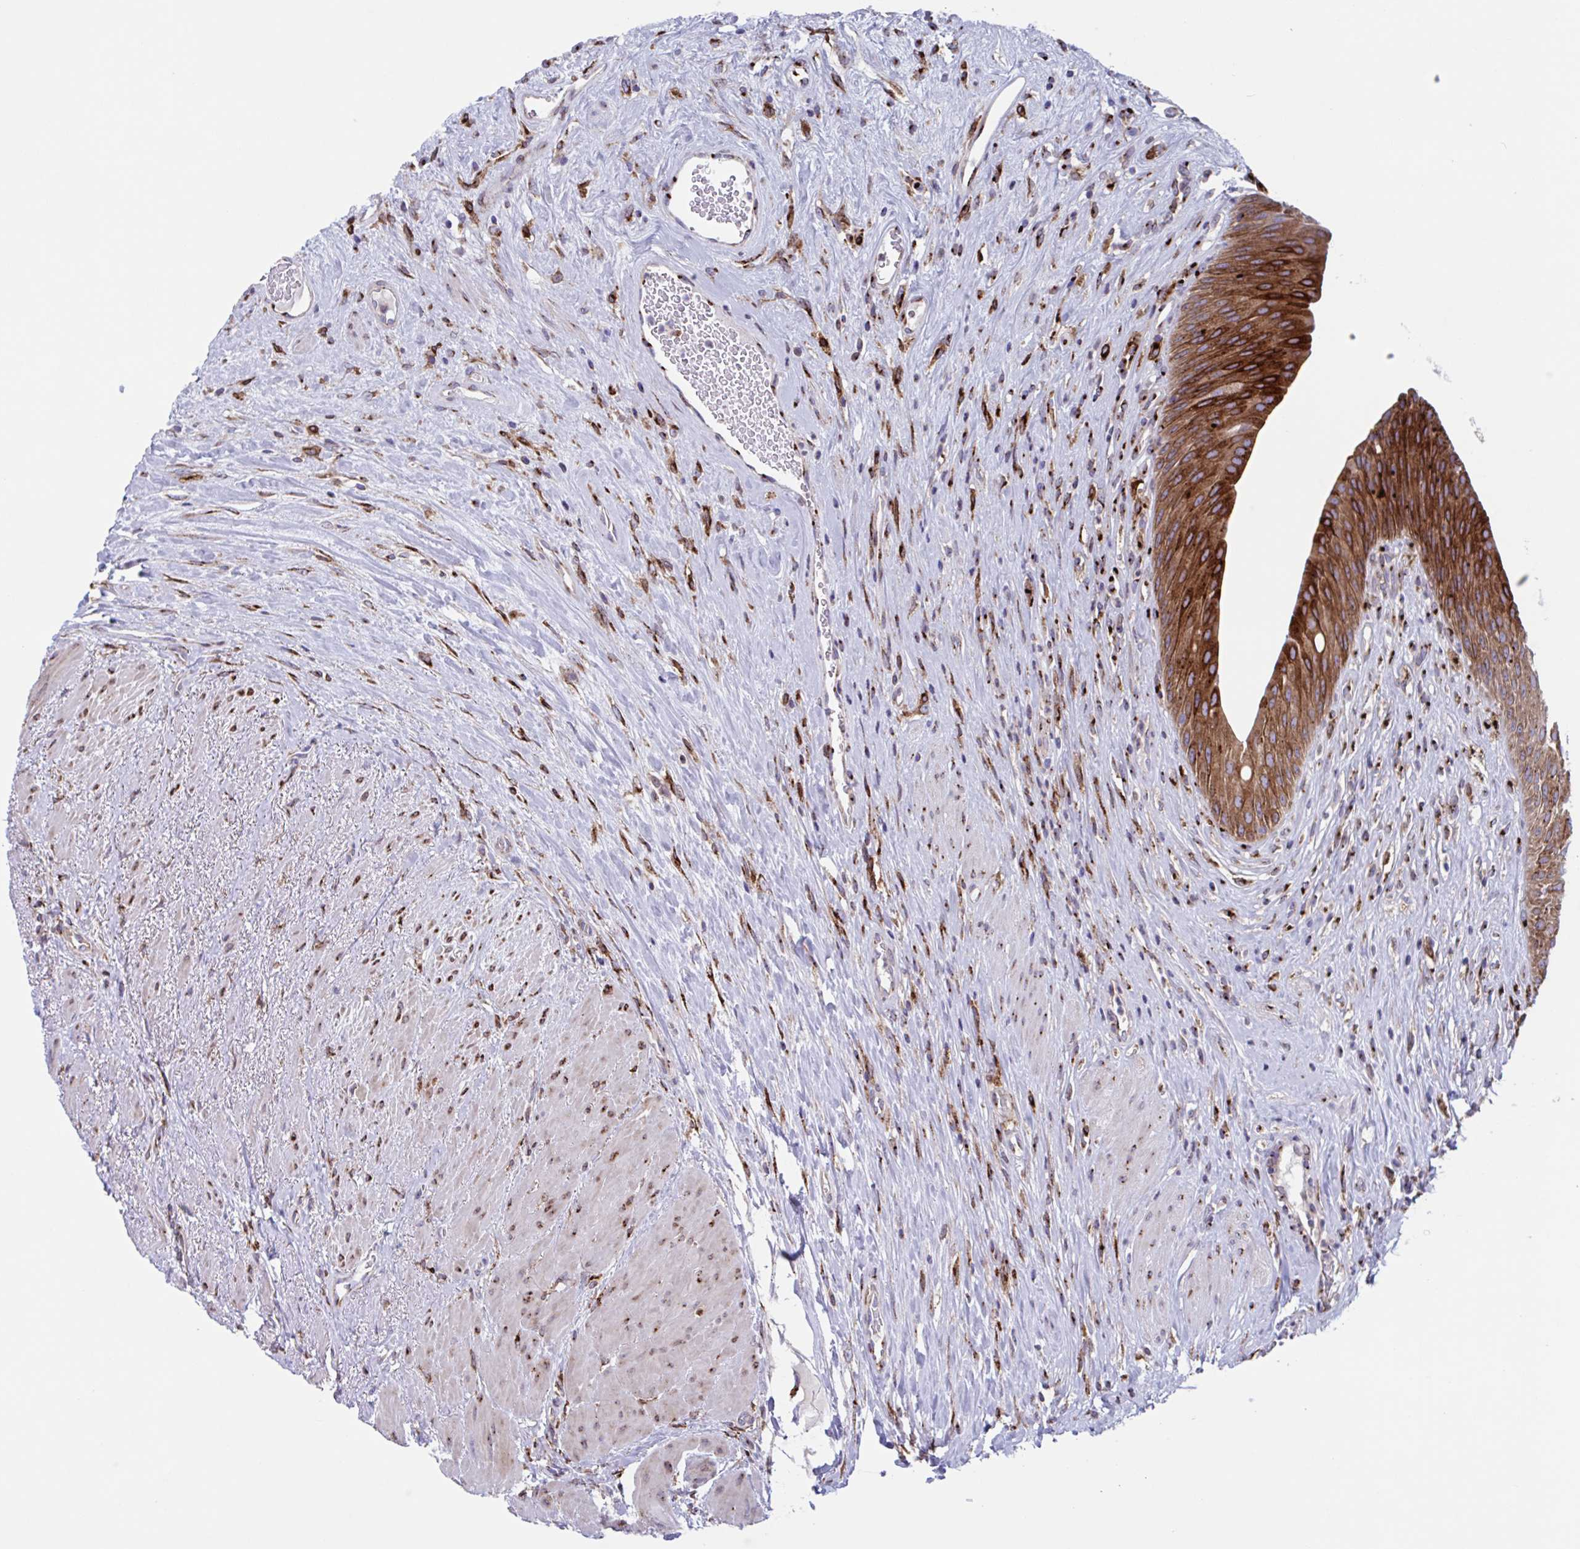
{"staining": {"intensity": "strong", "quantity": ">75%", "location": "cytoplasmic/membranous"}, "tissue": "urinary bladder", "cell_type": "Urothelial cells", "image_type": "normal", "snomed": [{"axis": "morphology", "description": "Normal tissue, NOS"}, {"axis": "topography", "description": "Urinary bladder"}], "caption": "Immunohistochemistry (IHC) (DAB) staining of normal human urinary bladder reveals strong cytoplasmic/membranous protein expression in about >75% of urothelial cells.", "gene": "RFK", "patient": {"sex": "female", "age": 56}}